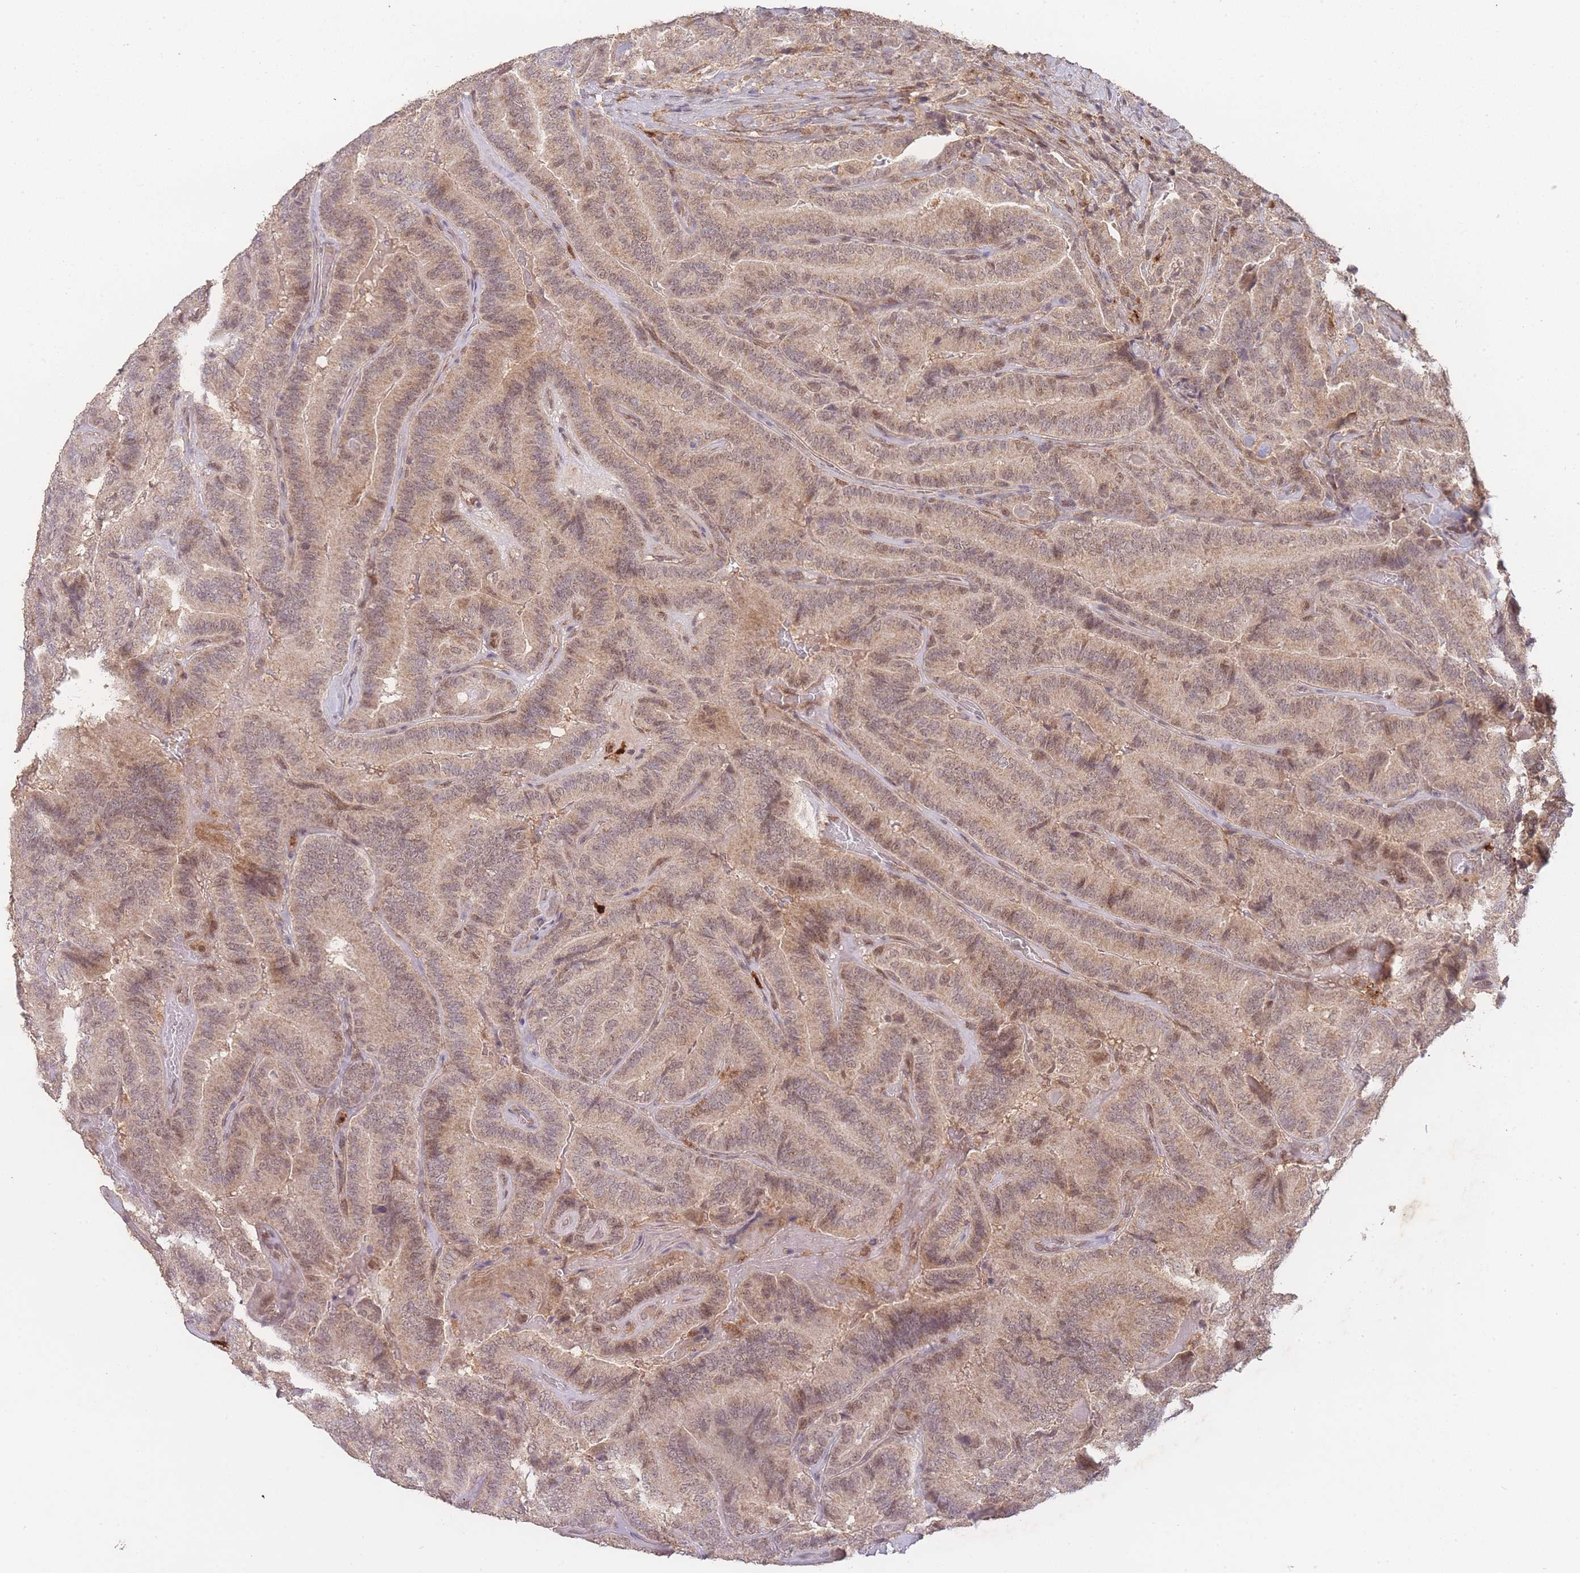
{"staining": {"intensity": "weak", "quantity": ">75%", "location": "cytoplasmic/membranous,nuclear"}, "tissue": "thyroid cancer", "cell_type": "Tumor cells", "image_type": "cancer", "snomed": [{"axis": "morphology", "description": "Papillary adenocarcinoma, NOS"}, {"axis": "topography", "description": "Thyroid gland"}], "caption": "A photomicrograph showing weak cytoplasmic/membranous and nuclear staining in about >75% of tumor cells in thyroid papillary adenocarcinoma, as visualized by brown immunohistochemical staining.", "gene": "RNF144B", "patient": {"sex": "male", "age": 61}}